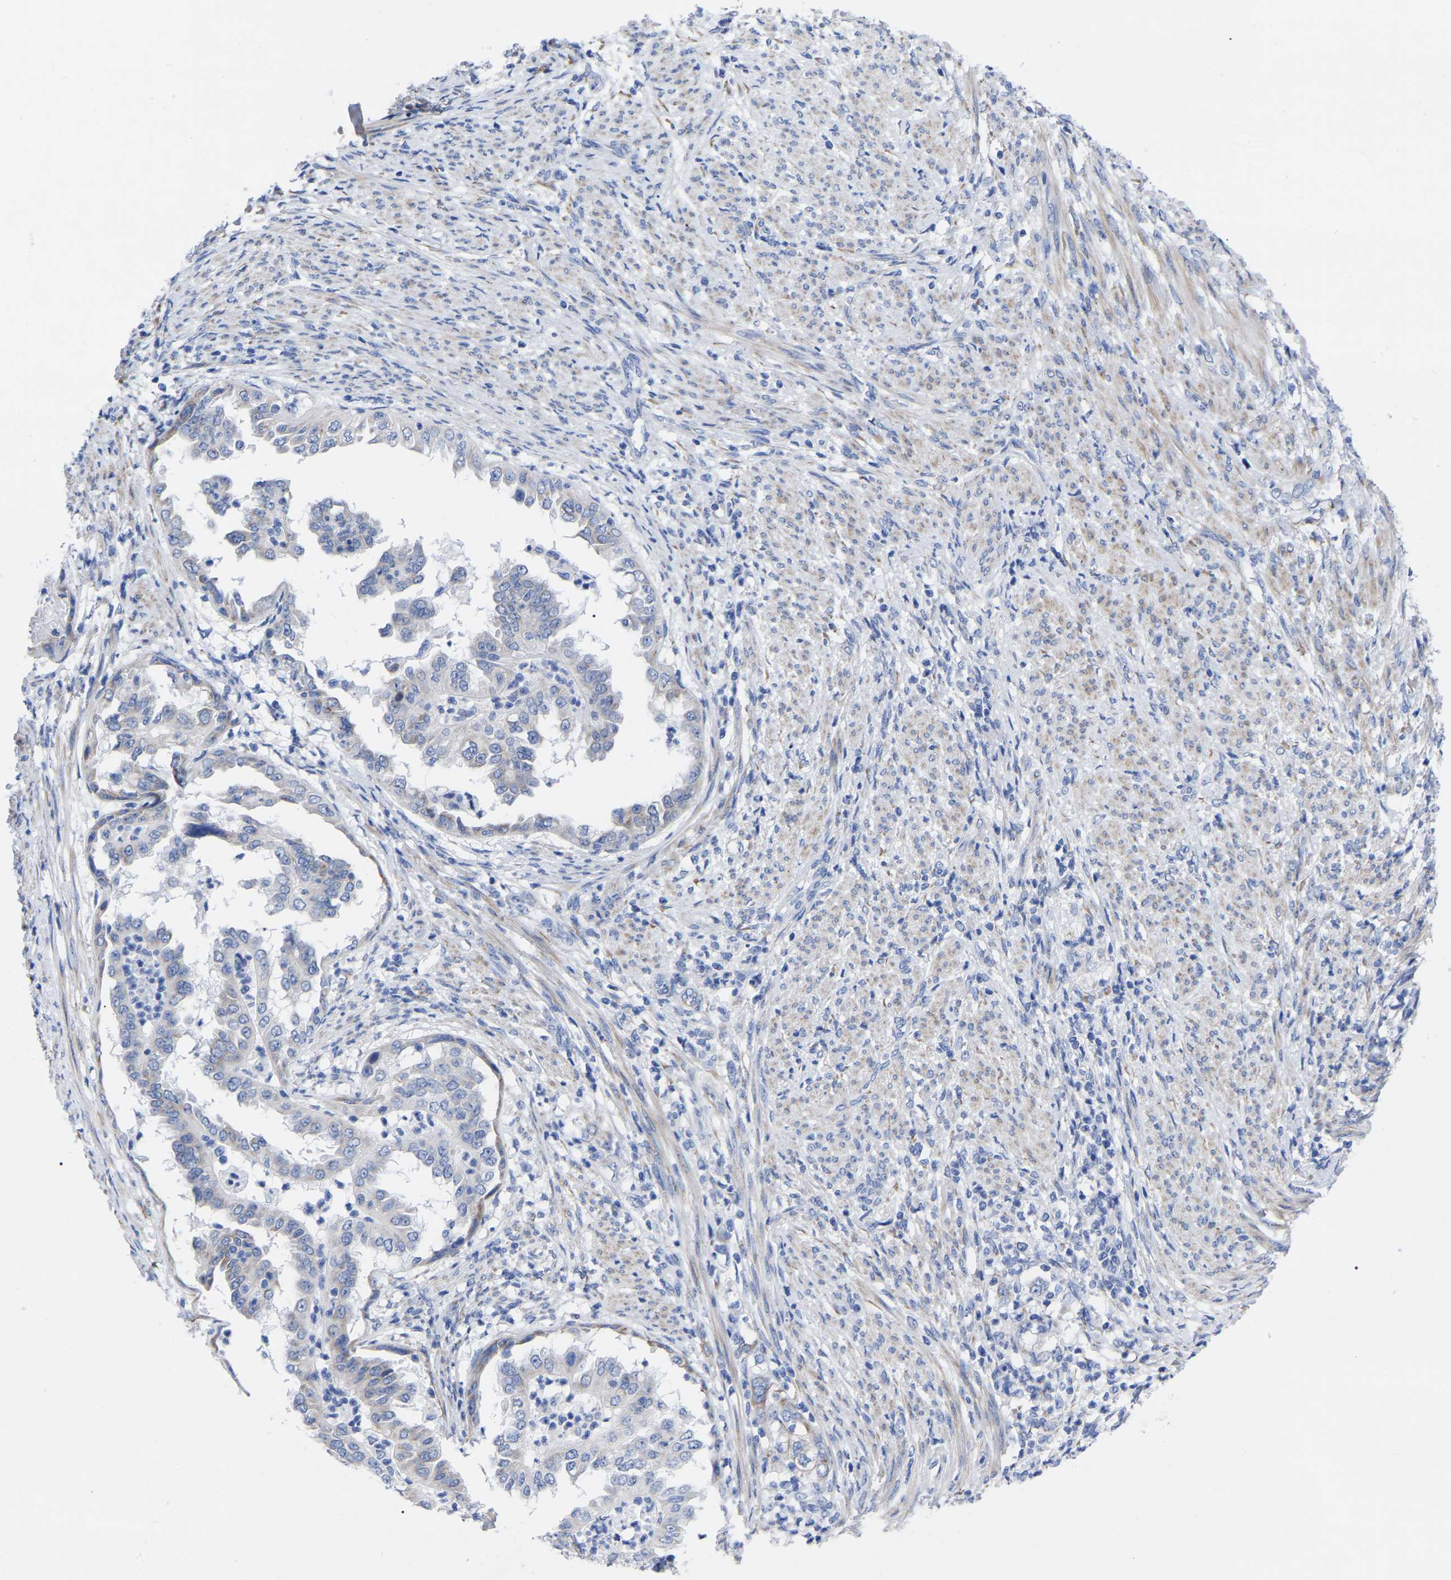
{"staining": {"intensity": "weak", "quantity": "<25%", "location": "cytoplasmic/membranous"}, "tissue": "endometrial cancer", "cell_type": "Tumor cells", "image_type": "cancer", "snomed": [{"axis": "morphology", "description": "Adenocarcinoma, NOS"}, {"axis": "topography", "description": "Endometrium"}], "caption": "Immunohistochemical staining of human endometrial adenocarcinoma exhibits no significant positivity in tumor cells.", "gene": "GDF3", "patient": {"sex": "female", "age": 85}}